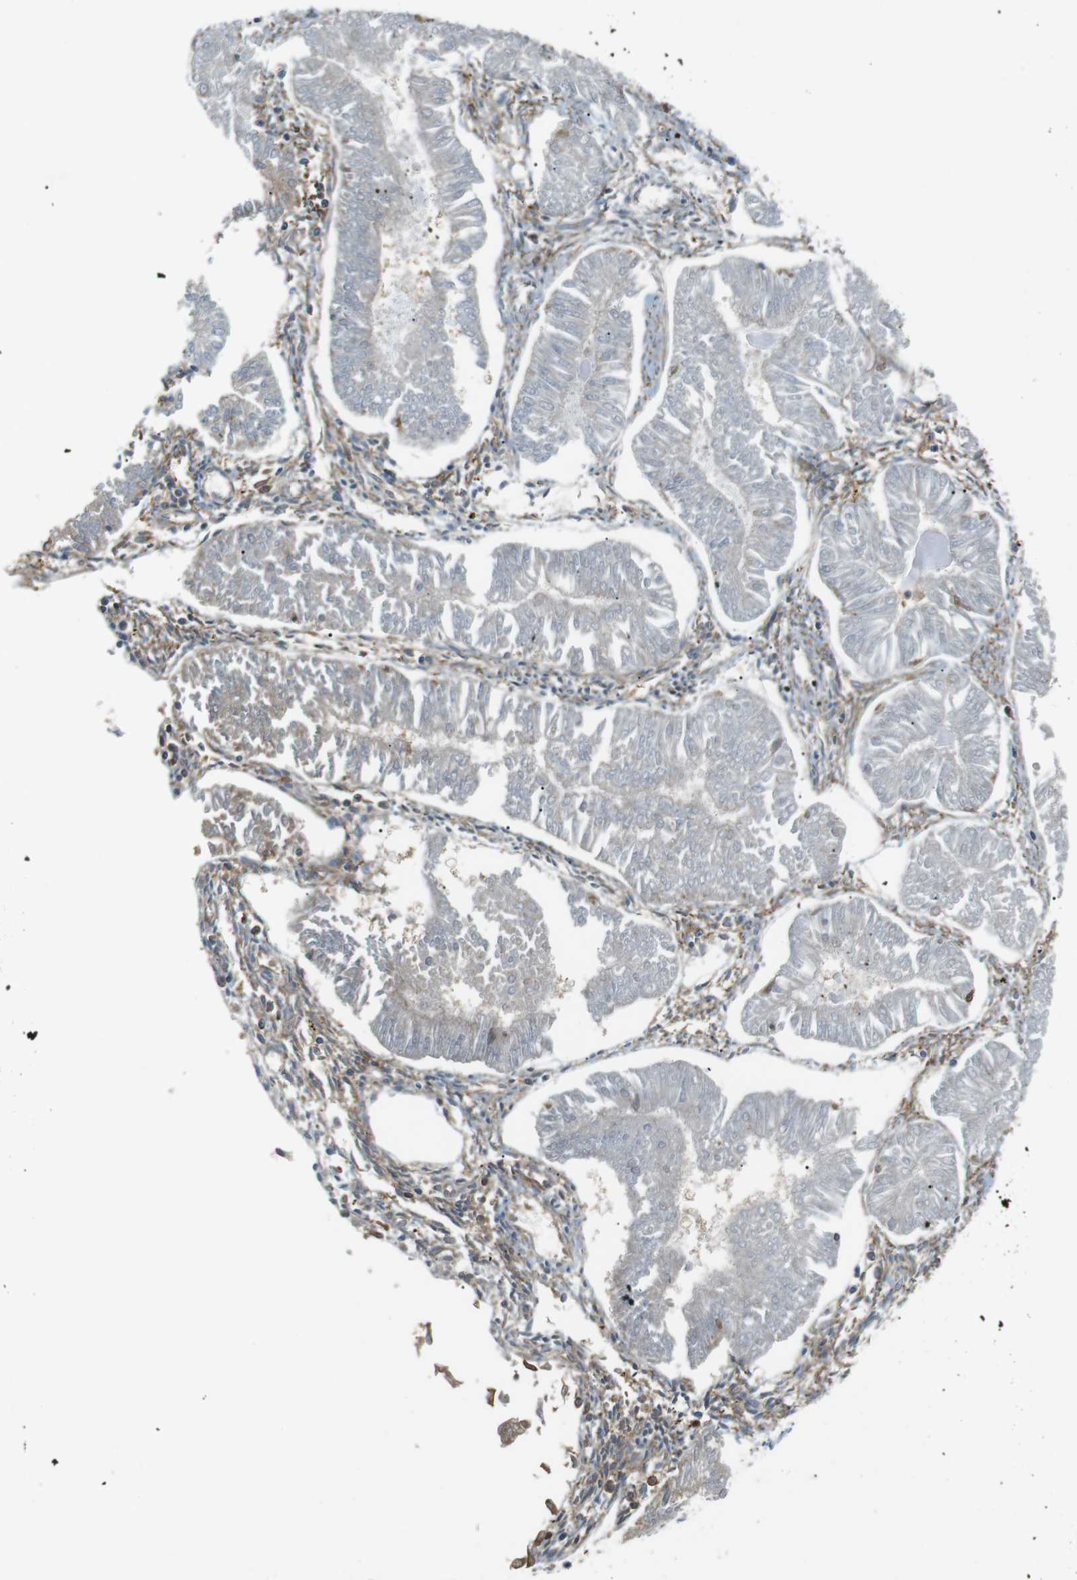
{"staining": {"intensity": "negative", "quantity": "none", "location": "none"}, "tissue": "endometrial cancer", "cell_type": "Tumor cells", "image_type": "cancer", "snomed": [{"axis": "morphology", "description": "Adenocarcinoma, NOS"}, {"axis": "topography", "description": "Endometrium"}], "caption": "This is an IHC photomicrograph of human endometrial cancer (adenocarcinoma). There is no expression in tumor cells.", "gene": "PEPD", "patient": {"sex": "female", "age": 53}}